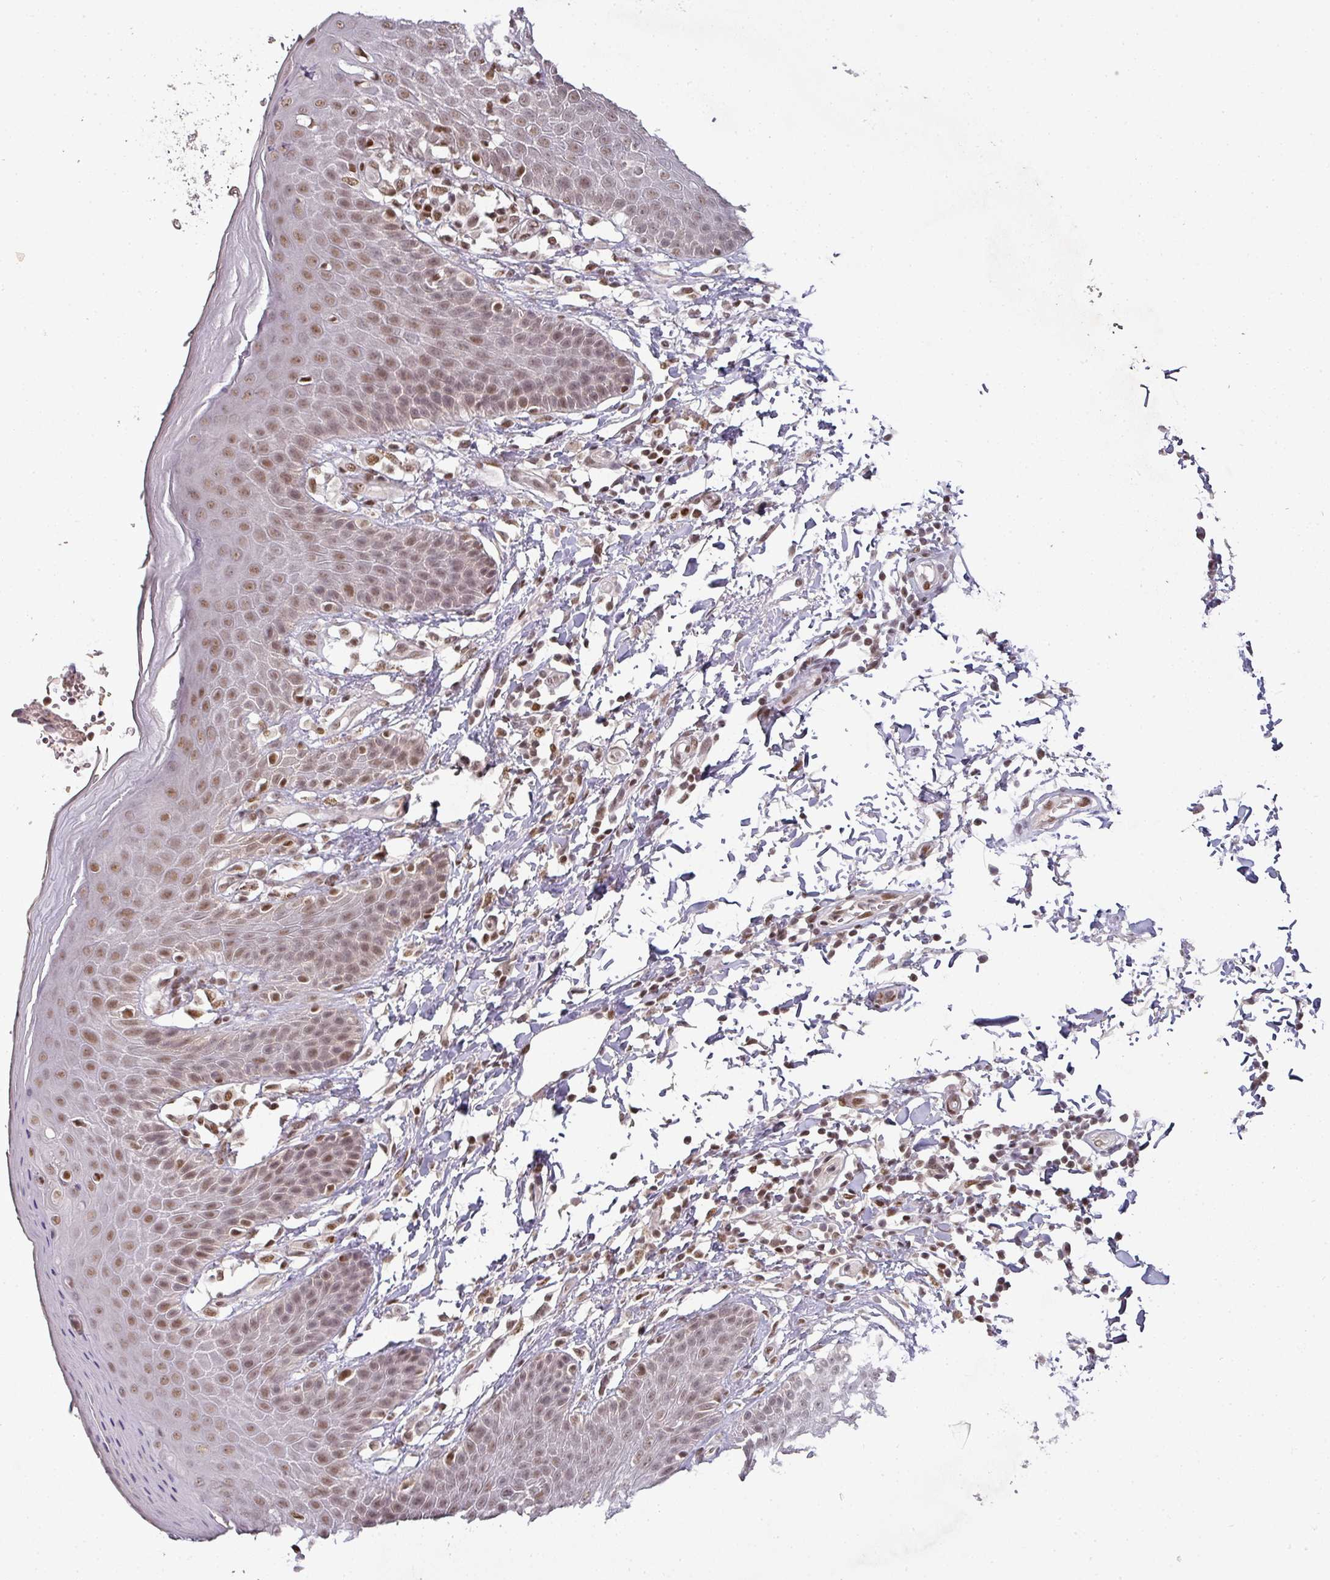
{"staining": {"intensity": "moderate", "quantity": "25%-75%", "location": "nuclear"}, "tissue": "skin", "cell_type": "Epidermal cells", "image_type": "normal", "snomed": [{"axis": "morphology", "description": "Normal tissue, NOS"}, {"axis": "topography", "description": "Peripheral nerve tissue"}], "caption": "Protein expression by IHC reveals moderate nuclear expression in about 25%-75% of epidermal cells in benign skin. (DAB = brown stain, brightfield microscopy at high magnification).", "gene": "GPRIN2", "patient": {"sex": "male", "age": 51}}